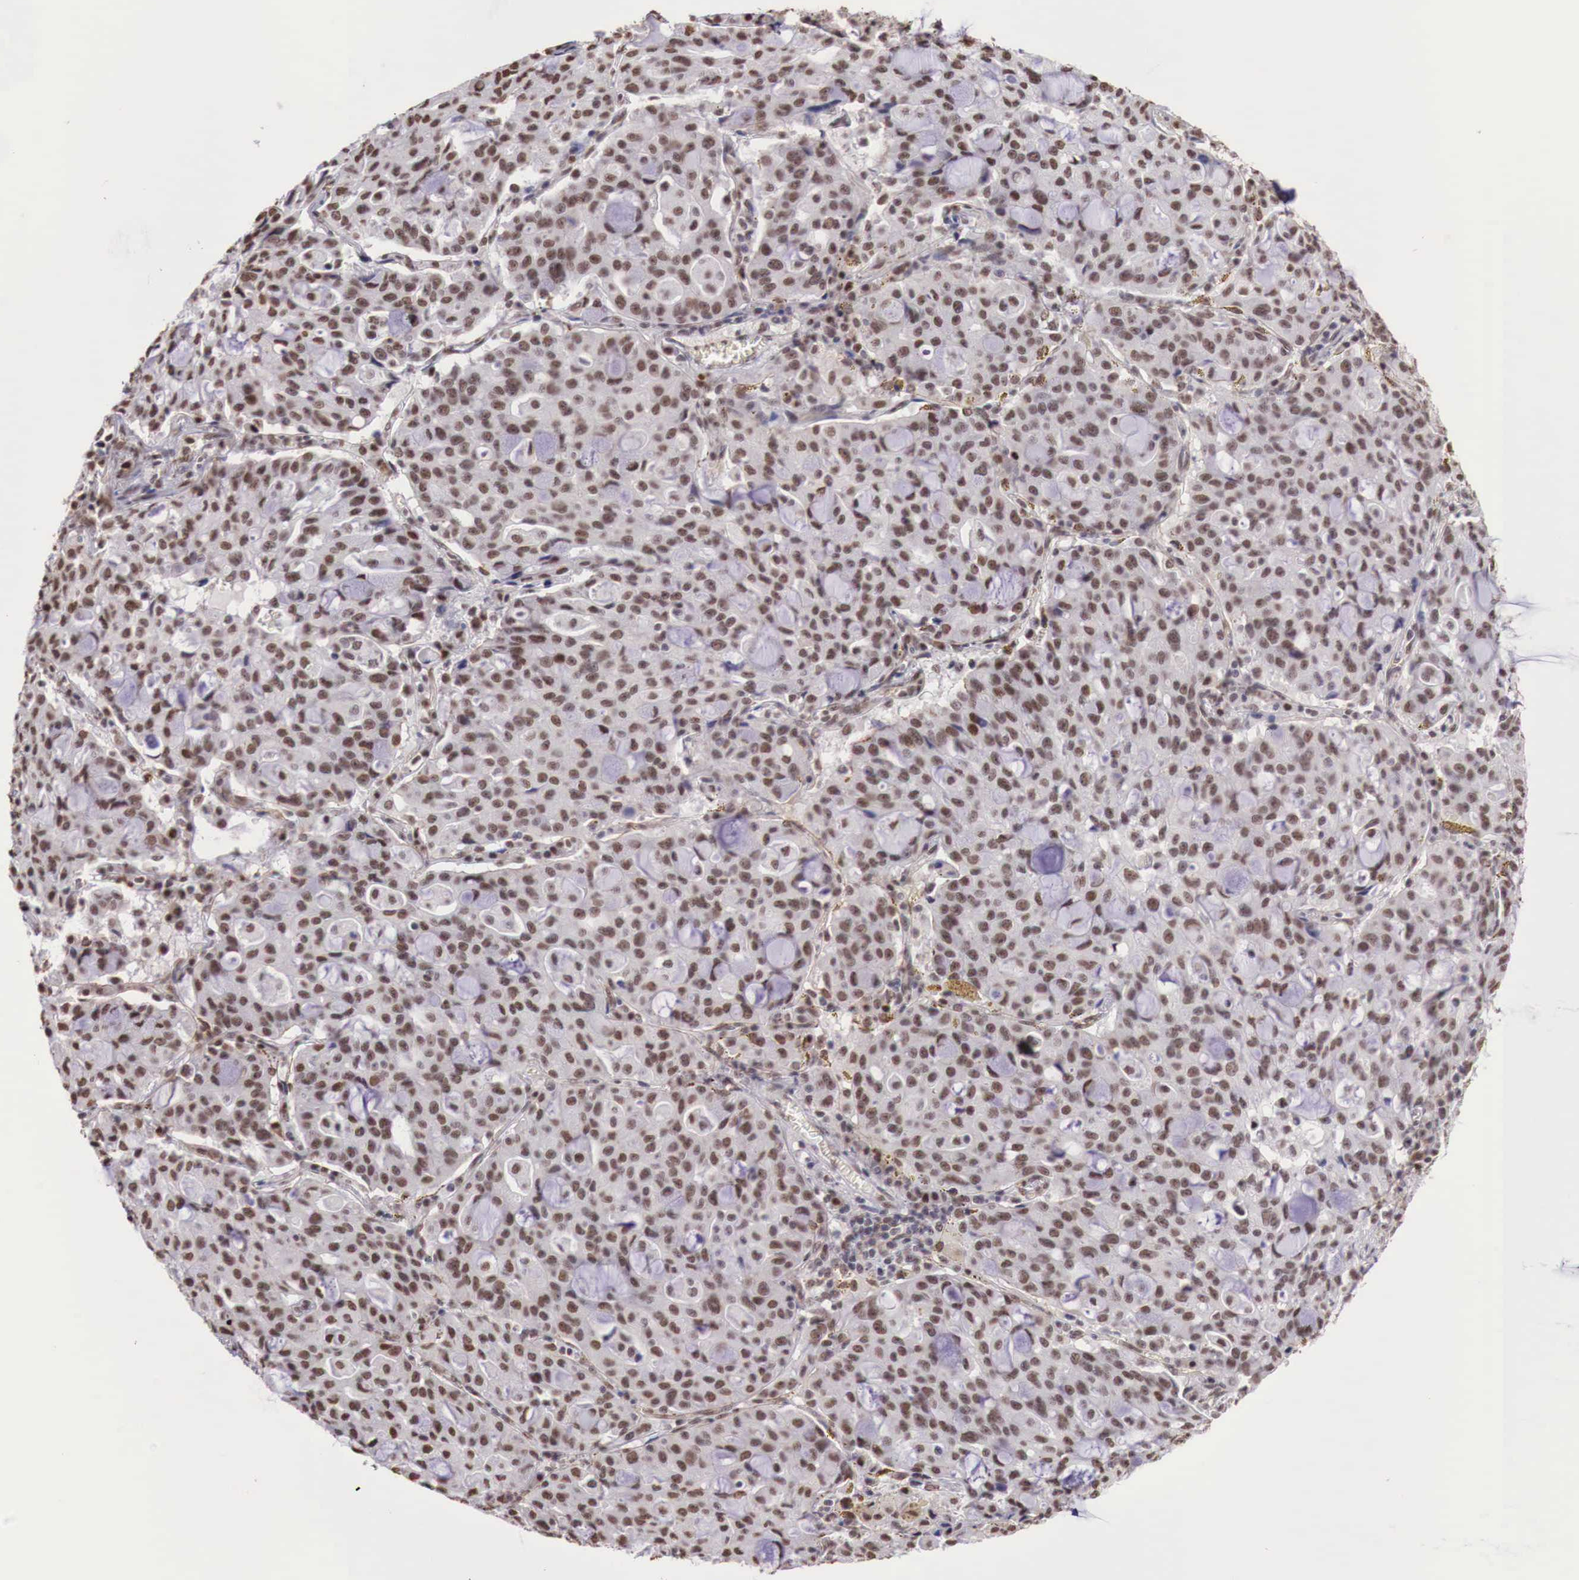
{"staining": {"intensity": "strong", "quantity": ">75%", "location": "cytoplasmic/membranous,nuclear"}, "tissue": "lung cancer", "cell_type": "Tumor cells", "image_type": "cancer", "snomed": [{"axis": "morphology", "description": "Adenocarcinoma, NOS"}, {"axis": "topography", "description": "Lung"}], "caption": "This is an image of immunohistochemistry staining of lung adenocarcinoma, which shows strong expression in the cytoplasmic/membranous and nuclear of tumor cells.", "gene": "FOXP2", "patient": {"sex": "female", "age": 44}}